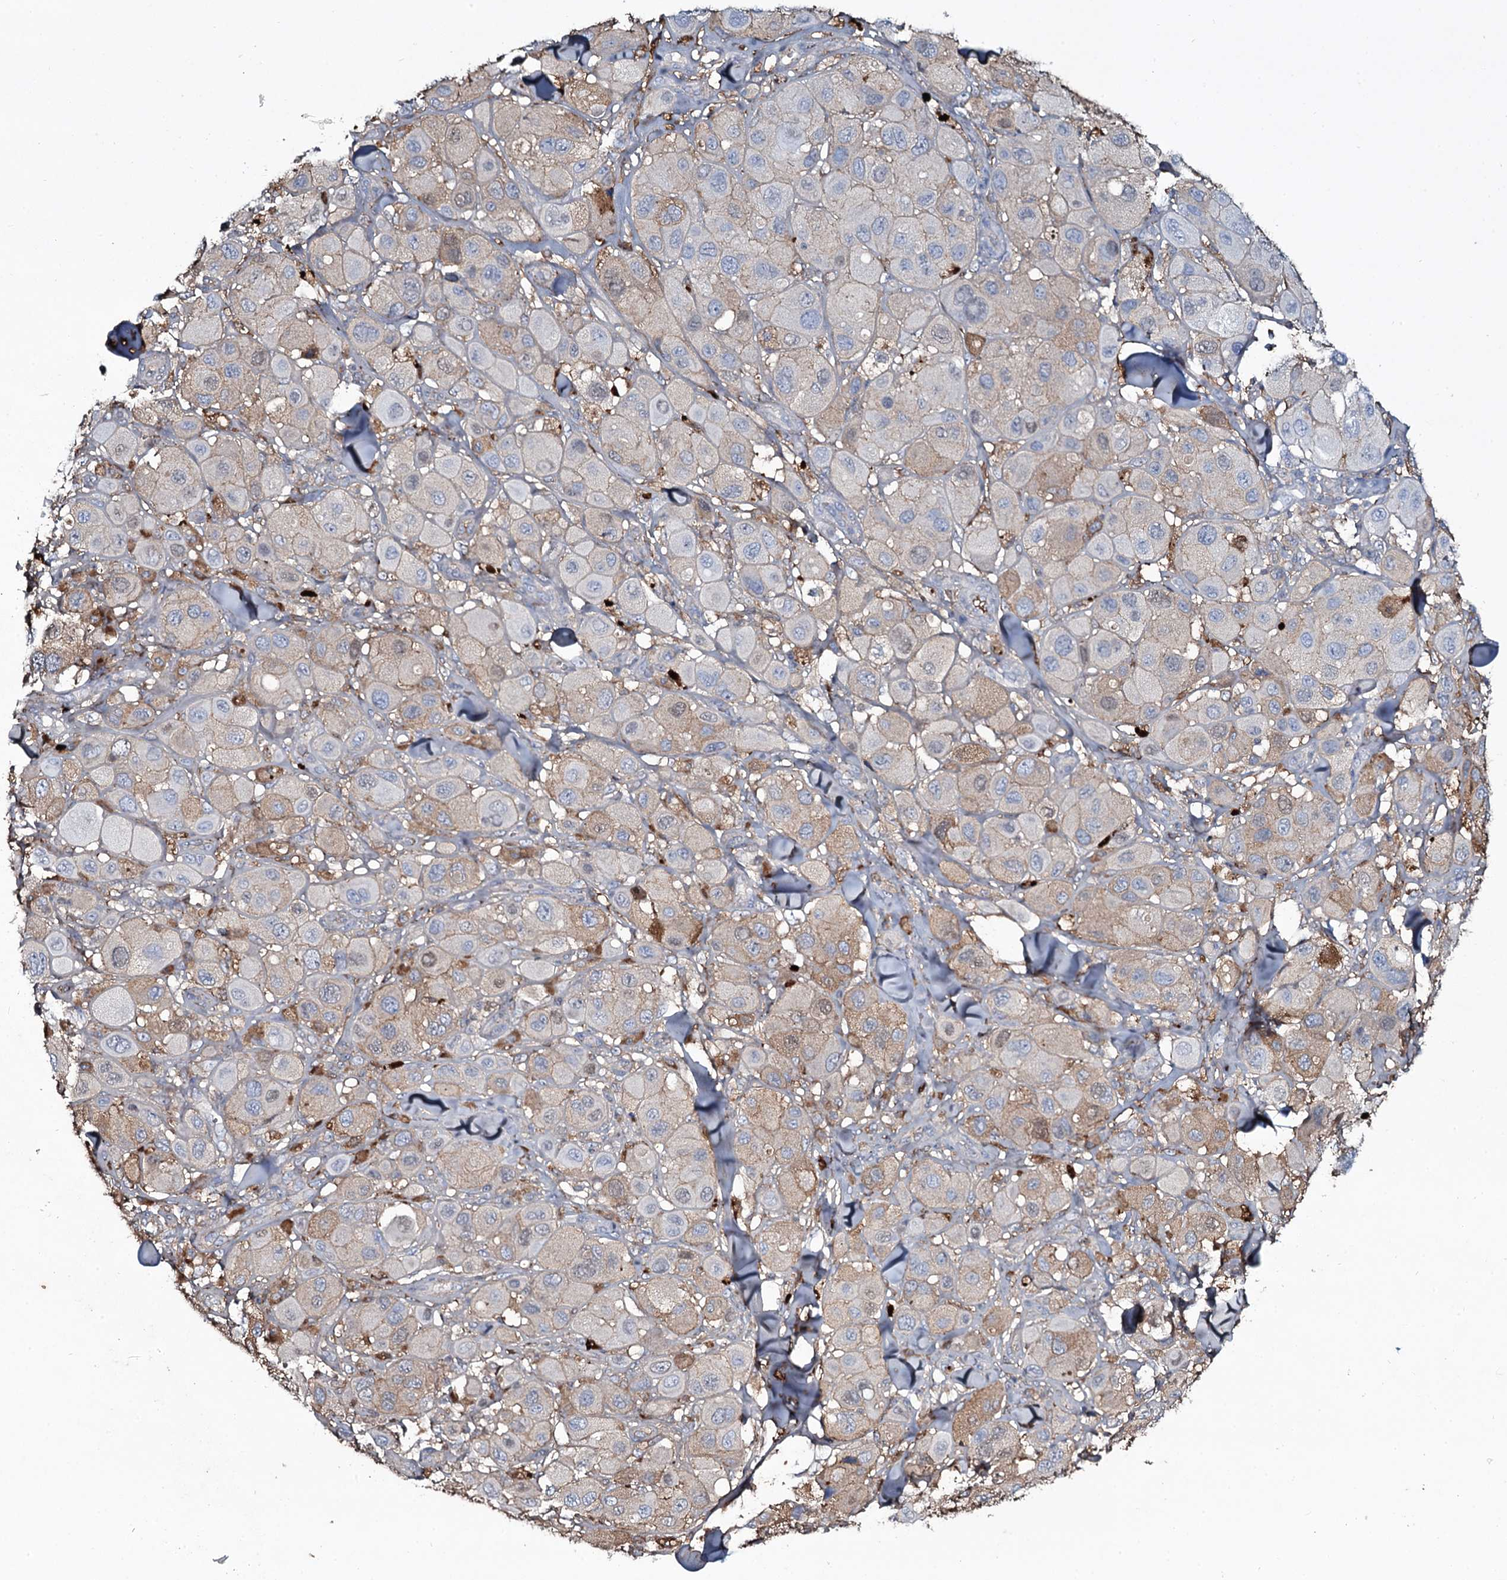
{"staining": {"intensity": "moderate", "quantity": "<25%", "location": "cytoplasmic/membranous,nuclear"}, "tissue": "melanoma", "cell_type": "Tumor cells", "image_type": "cancer", "snomed": [{"axis": "morphology", "description": "Malignant melanoma, Metastatic site"}, {"axis": "topography", "description": "Skin"}], "caption": "Human melanoma stained with a protein marker reveals moderate staining in tumor cells.", "gene": "EDN1", "patient": {"sex": "male", "age": 41}}